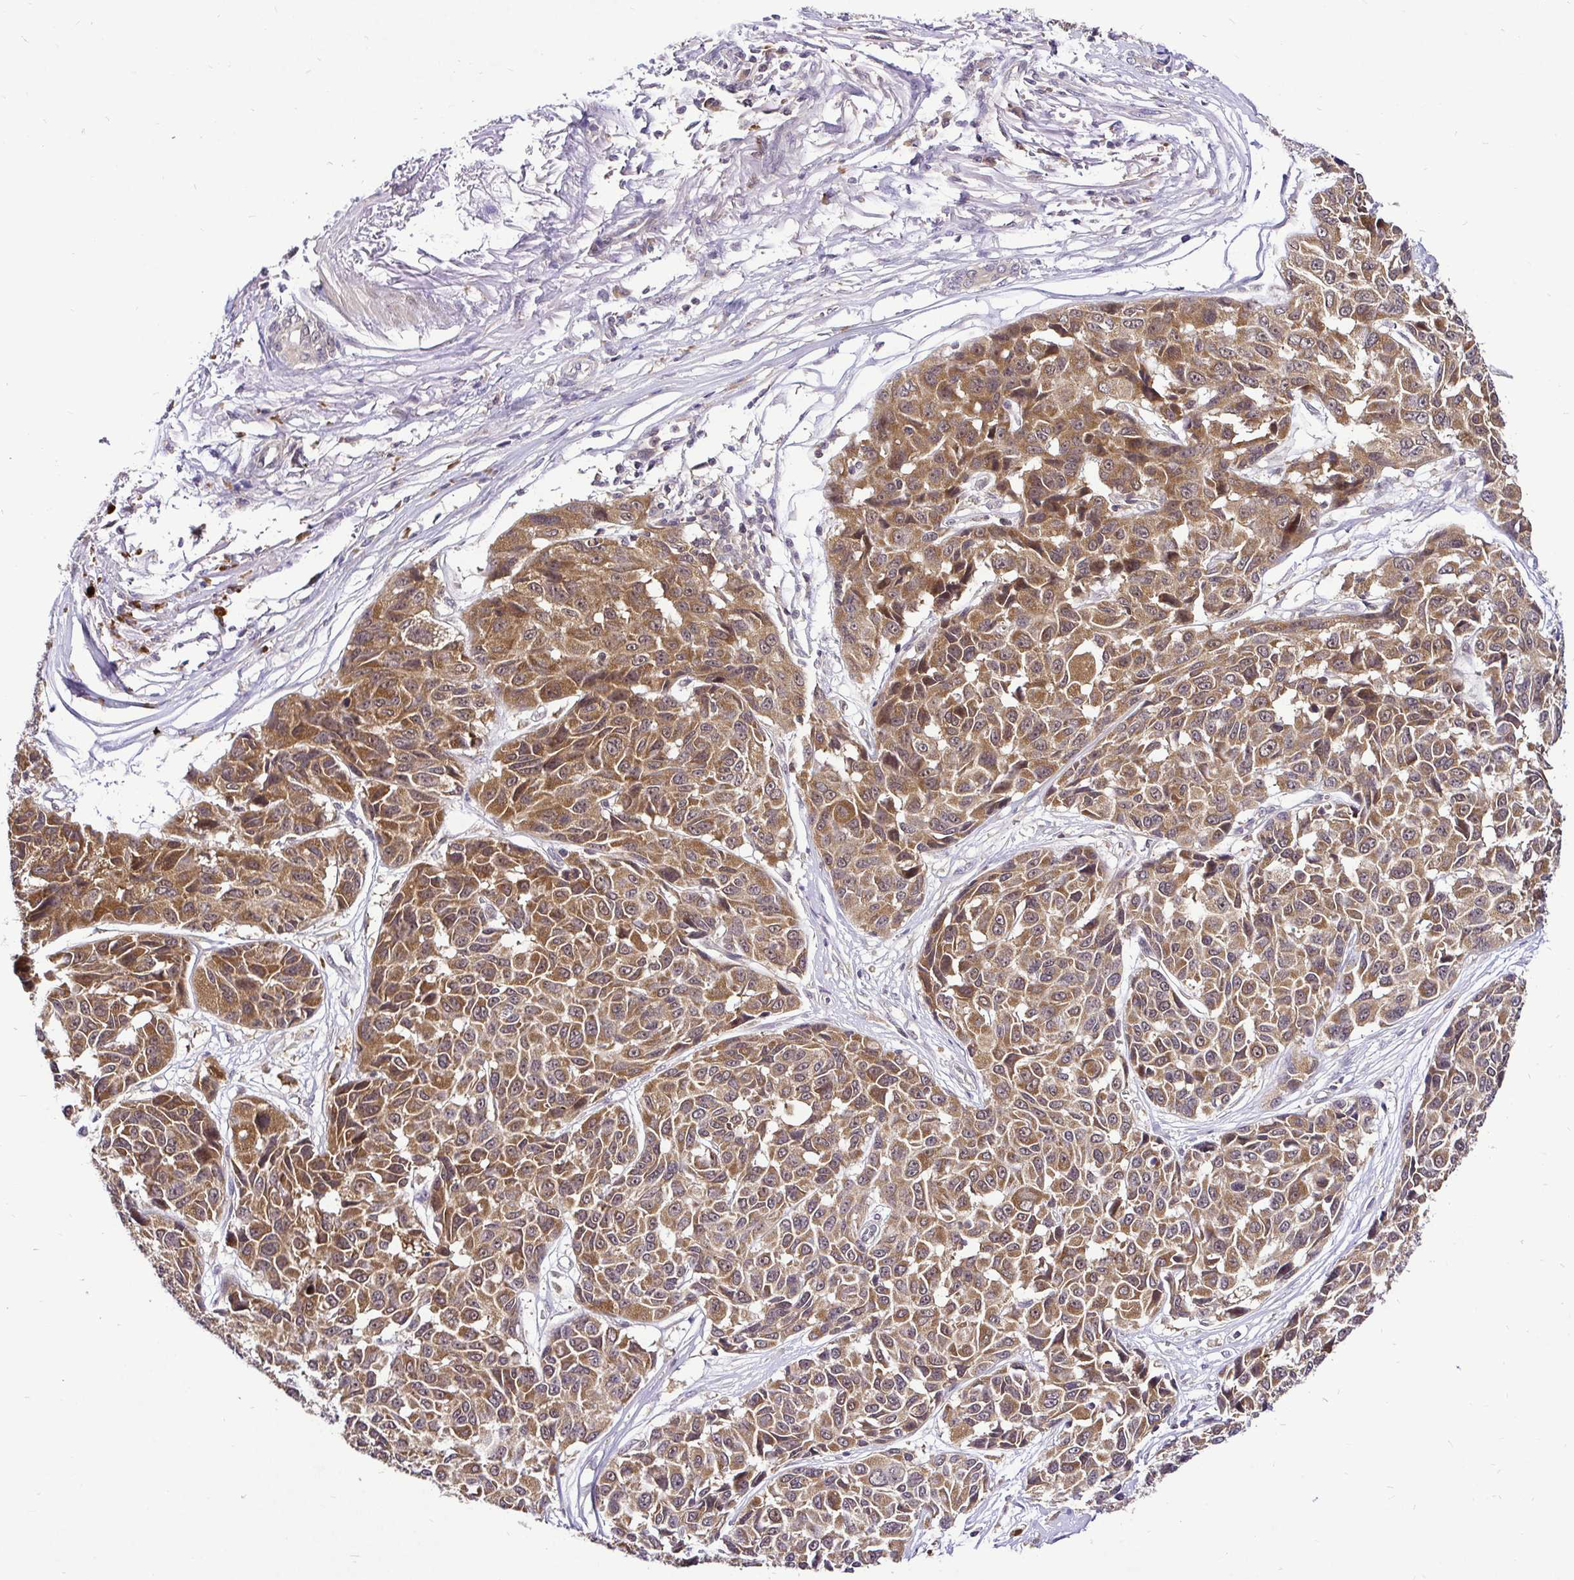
{"staining": {"intensity": "moderate", "quantity": ">75%", "location": "cytoplasmic/membranous,nuclear"}, "tissue": "melanoma", "cell_type": "Tumor cells", "image_type": "cancer", "snomed": [{"axis": "morphology", "description": "Malignant melanoma, NOS"}, {"axis": "topography", "description": "Skin"}], "caption": "Tumor cells demonstrate medium levels of moderate cytoplasmic/membranous and nuclear expression in about >75% of cells in malignant melanoma. The protein is shown in brown color, while the nuclei are stained blue.", "gene": "UBE2M", "patient": {"sex": "female", "age": 66}}